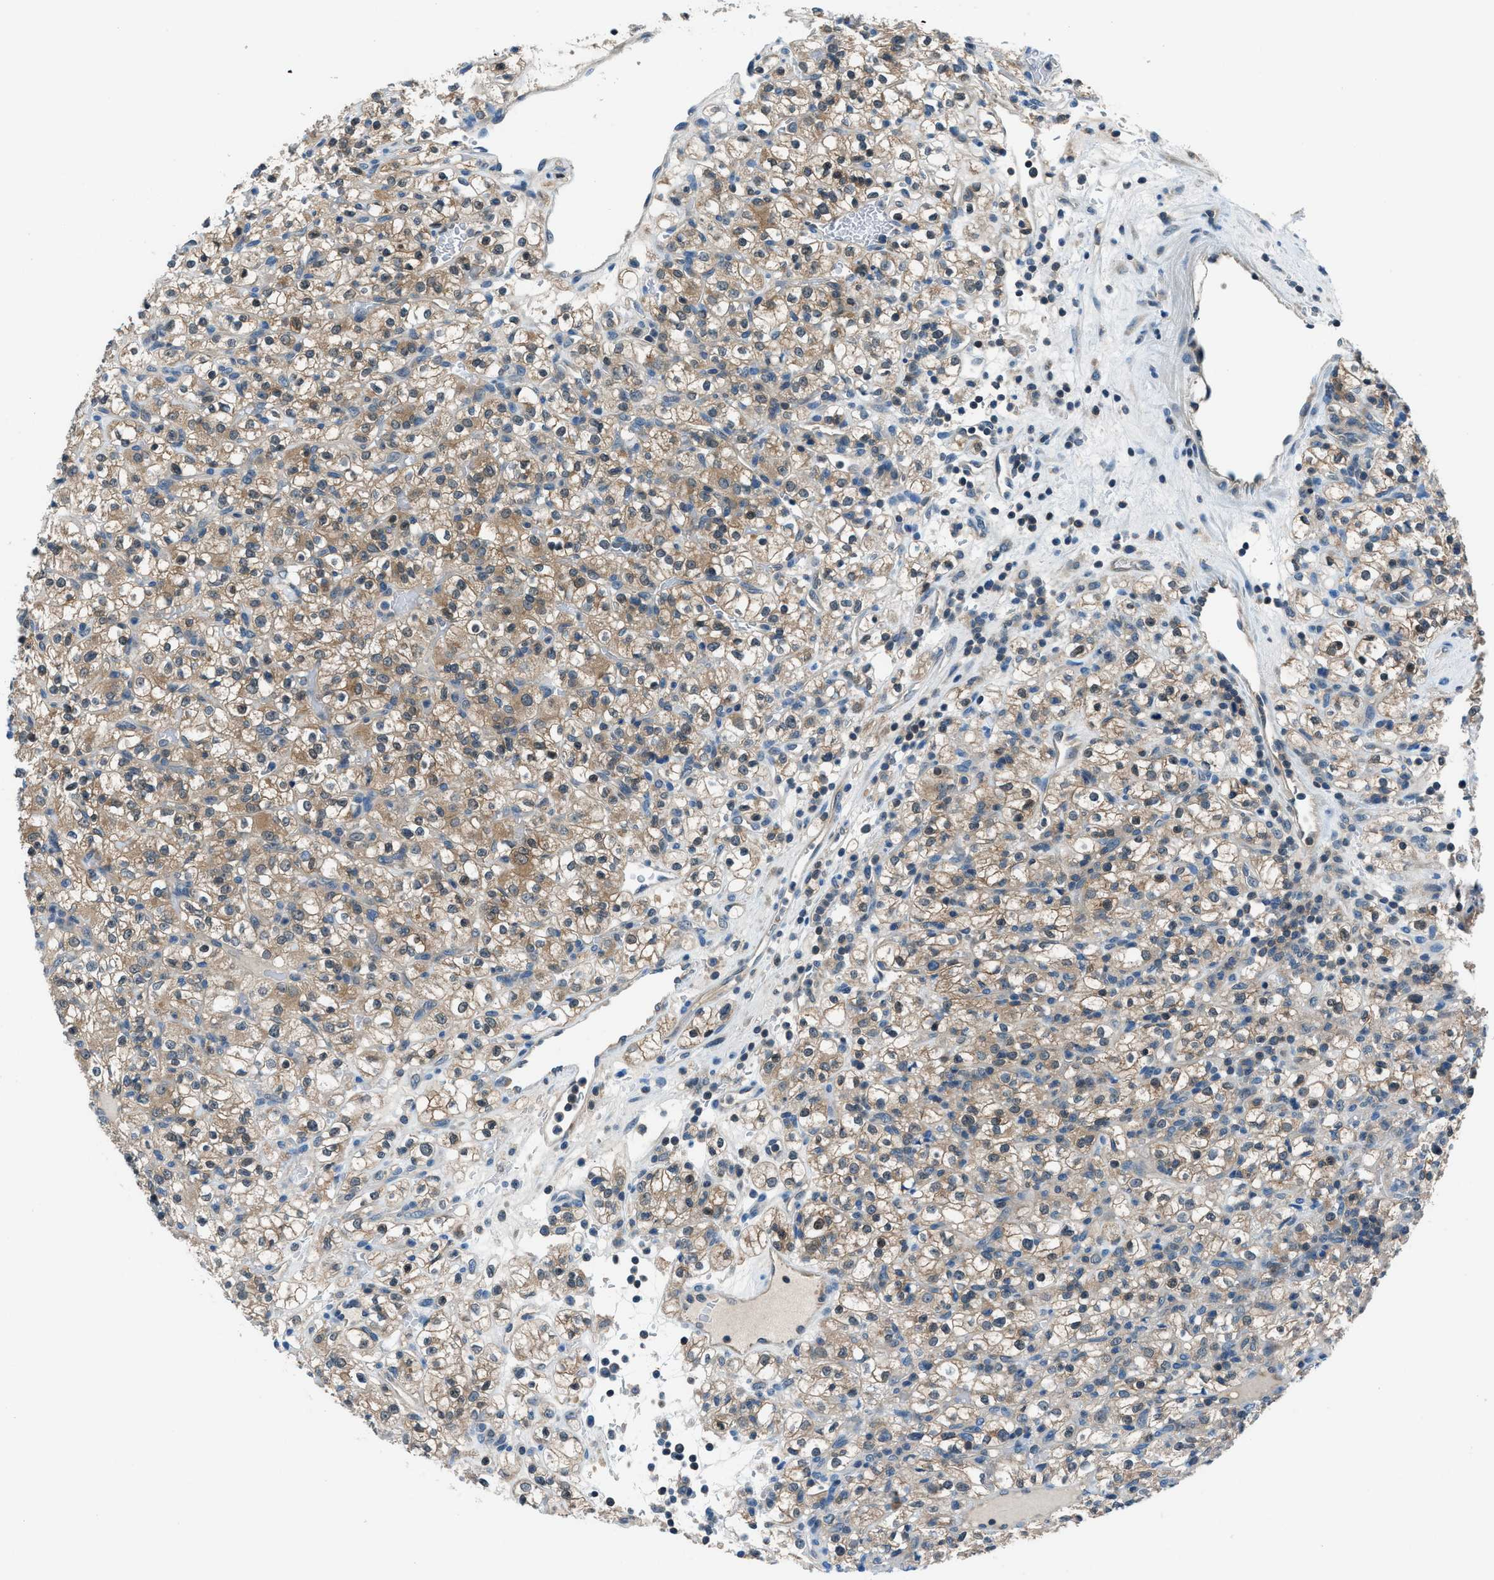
{"staining": {"intensity": "weak", "quantity": ">75%", "location": "cytoplasmic/membranous"}, "tissue": "renal cancer", "cell_type": "Tumor cells", "image_type": "cancer", "snomed": [{"axis": "morphology", "description": "Normal tissue, NOS"}, {"axis": "morphology", "description": "Adenocarcinoma, NOS"}, {"axis": "topography", "description": "Kidney"}], "caption": "Protein staining of renal cancer (adenocarcinoma) tissue shows weak cytoplasmic/membranous positivity in about >75% of tumor cells. (Brightfield microscopy of DAB IHC at high magnification).", "gene": "ACP1", "patient": {"sex": "female", "age": 72}}